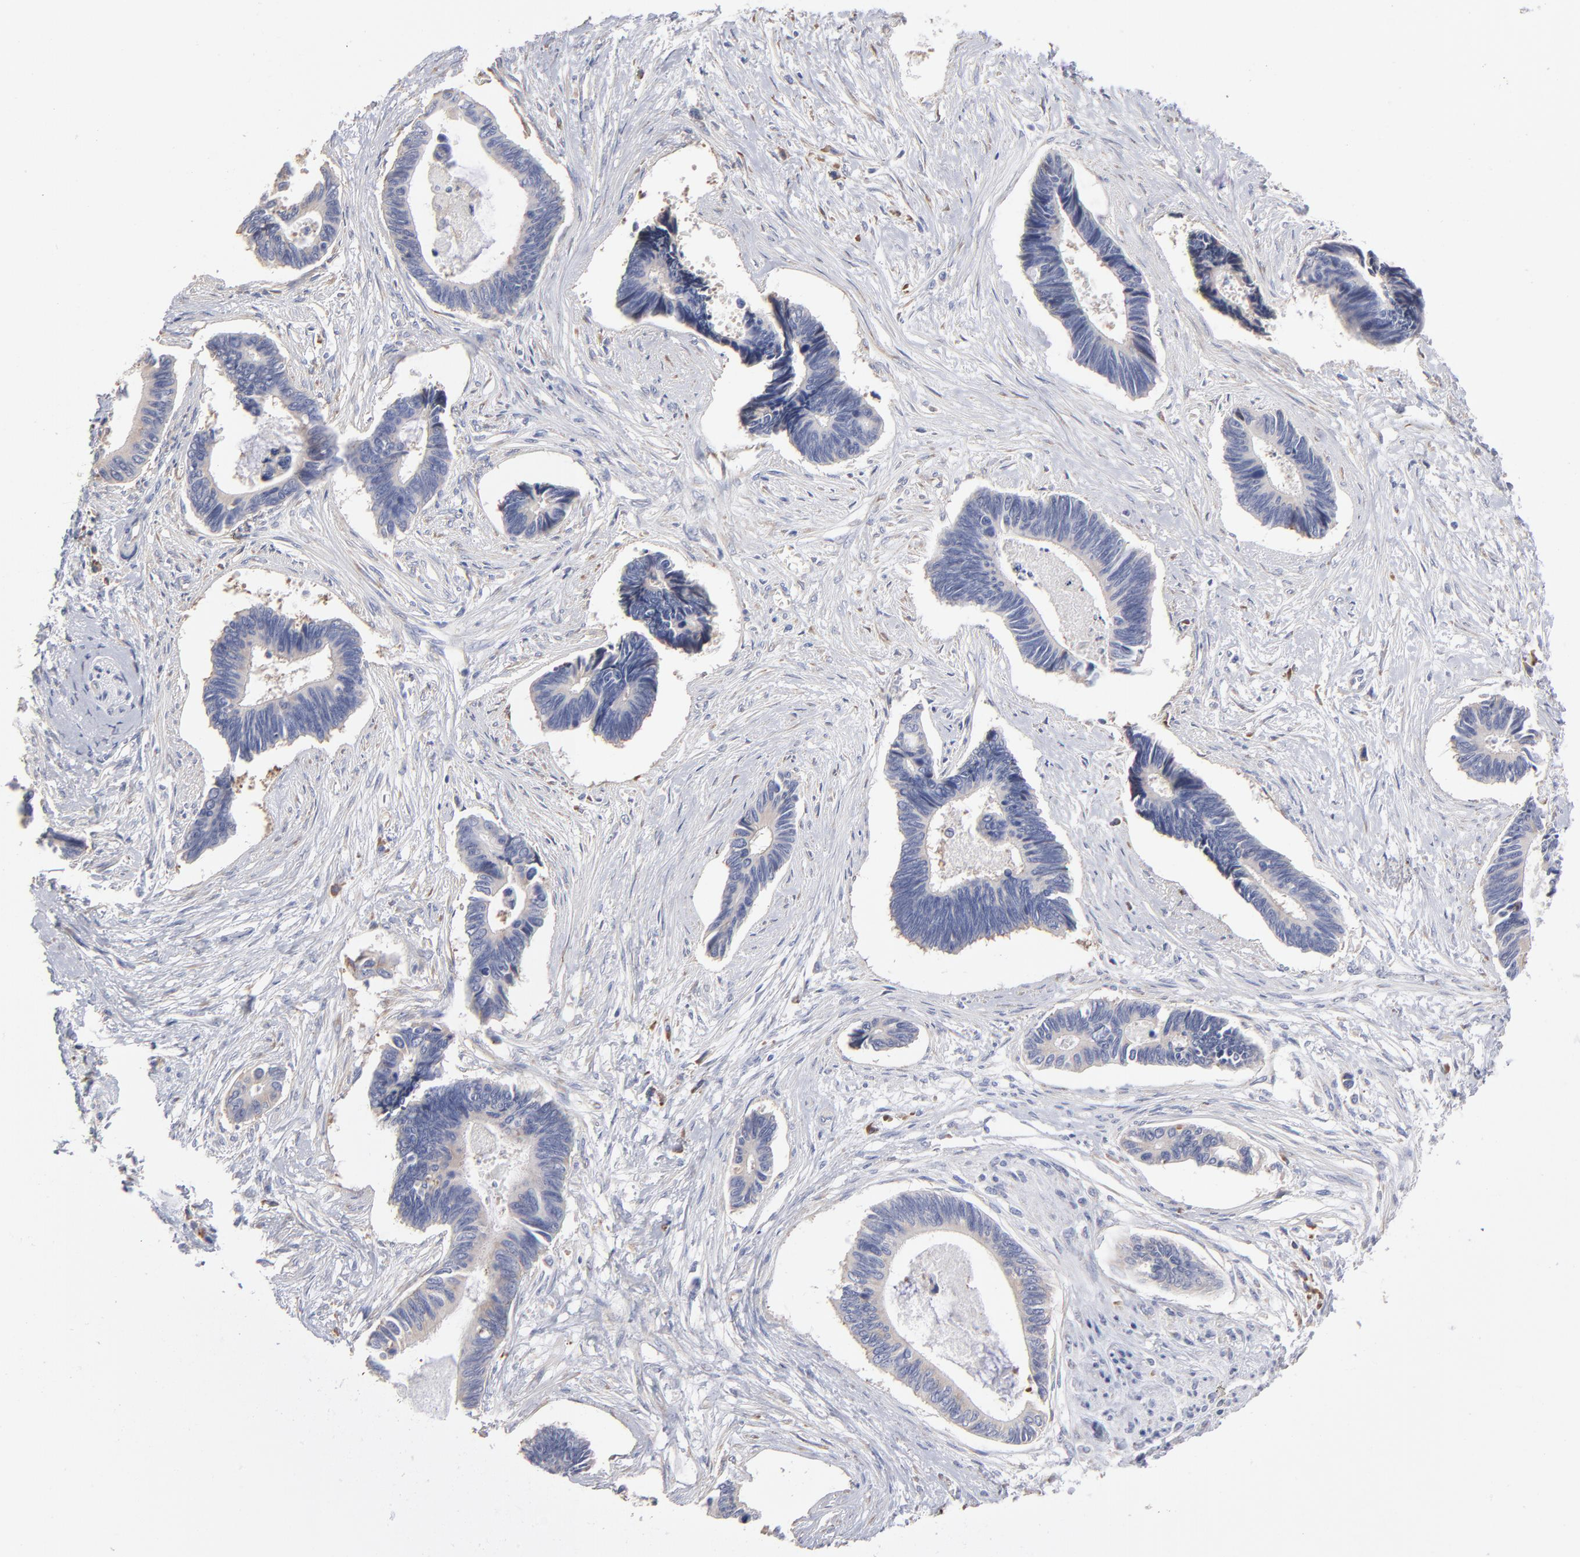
{"staining": {"intensity": "weak", "quantity": "25%-75%", "location": "cytoplasmic/membranous"}, "tissue": "pancreatic cancer", "cell_type": "Tumor cells", "image_type": "cancer", "snomed": [{"axis": "morphology", "description": "Adenocarcinoma, NOS"}, {"axis": "topography", "description": "Pancreas"}], "caption": "This is a histology image of IHC staining of pancreatic cancer (adenocarcinoma), which shows weak staining in the cytoplasmic/membranous of tumor cells.", "gene": "RPL3", "patient": {"sex": "female", "age": 70}}